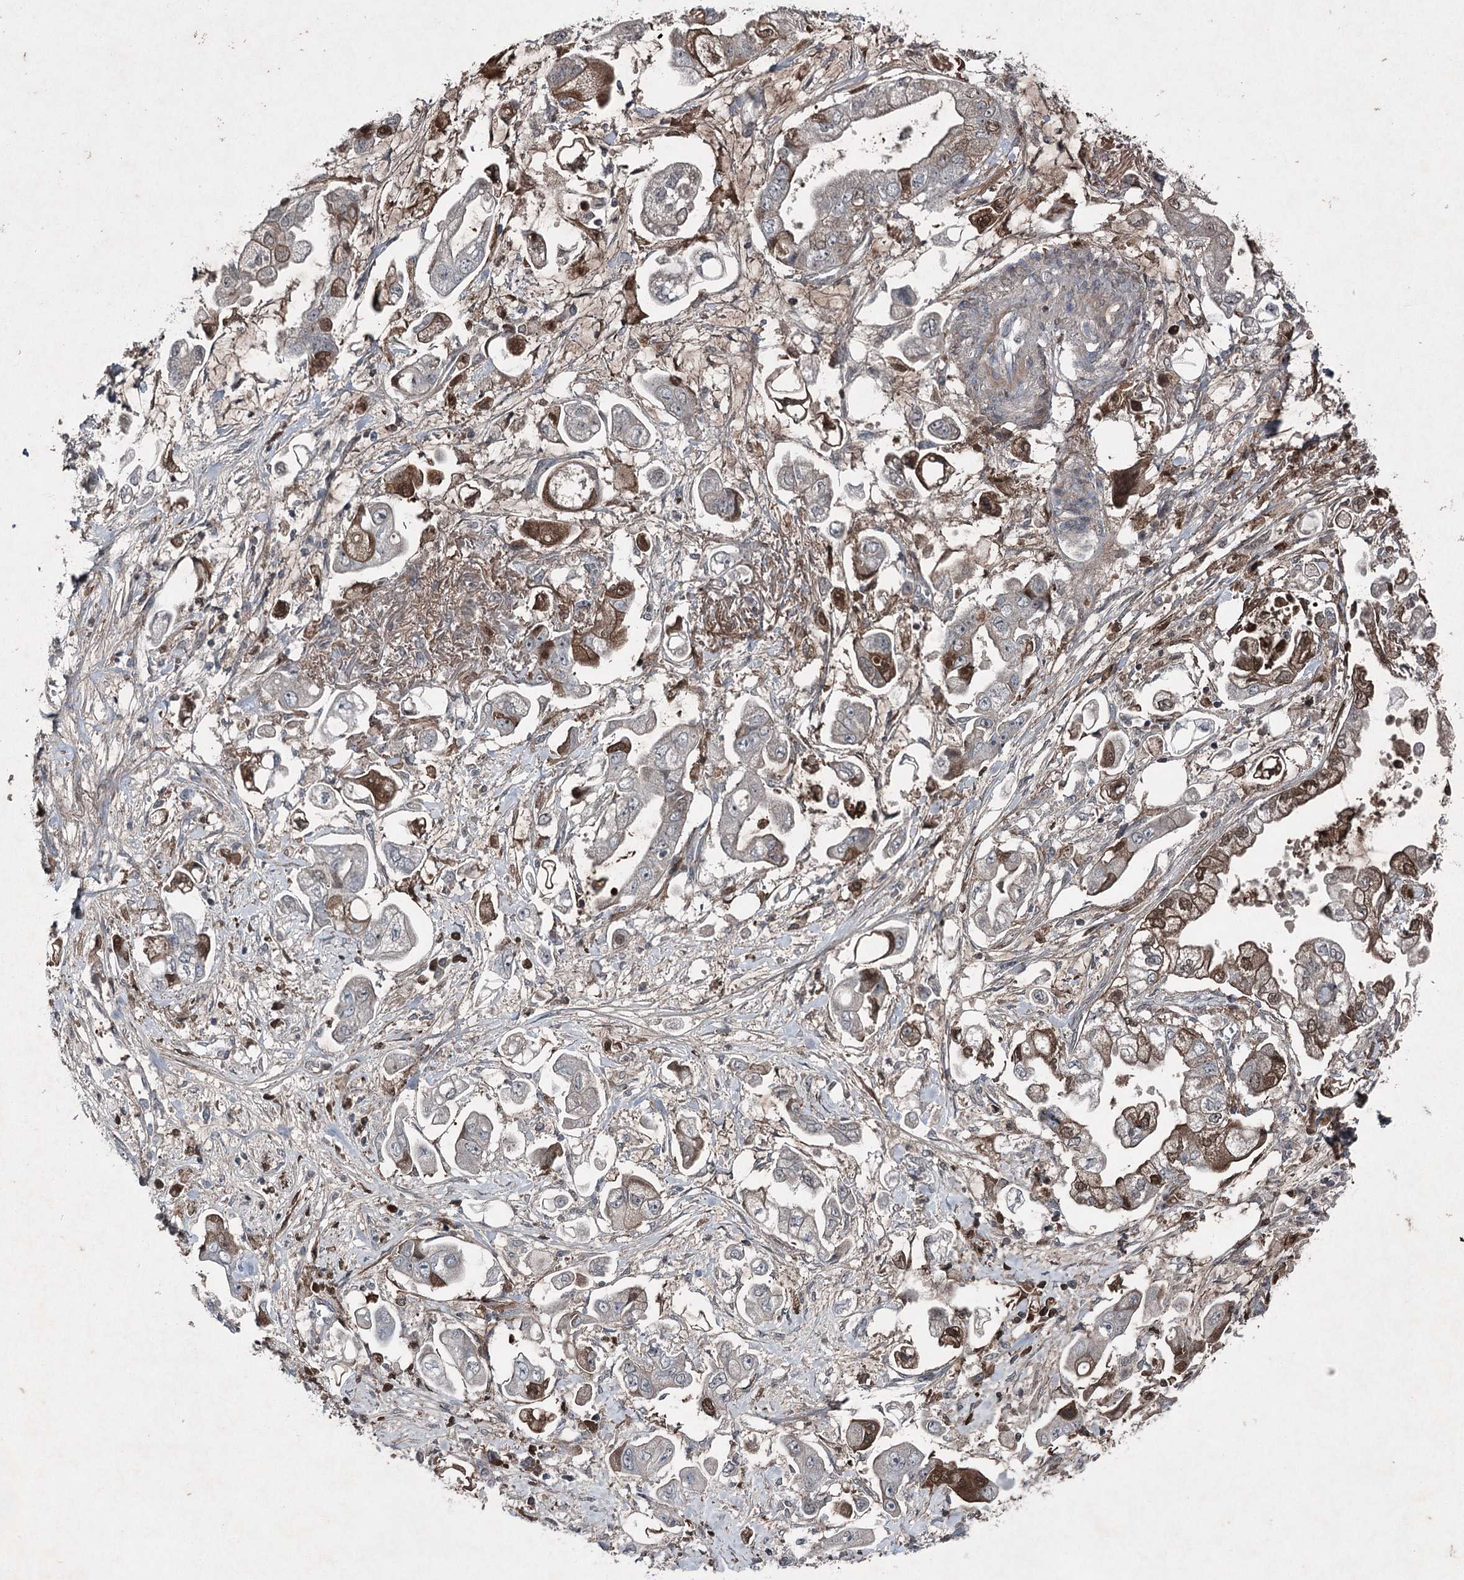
{"staining": {"intensity": "moderate", "quantity": "<25%", "location": "cytoplasmic/membranous,nuclear"}, "tissue": "stomach cancer", "cell_type": "Tumor cells", "image_type": "cancer", "snomed": [{"axis": "morphology", "description": "Adenocarcinoma, NOS"}, {"axis": "topography", "description": "Stomach"}], "caption": "This is an image of immunohistochemistry staining of adenocarcinoma (stomach), which shows moderate expression in the cytoplasmic/membranous and nuclear of tumor cells.", "gene": "PGLYRP2", "patient": {"sex": "male", "age": 62}}